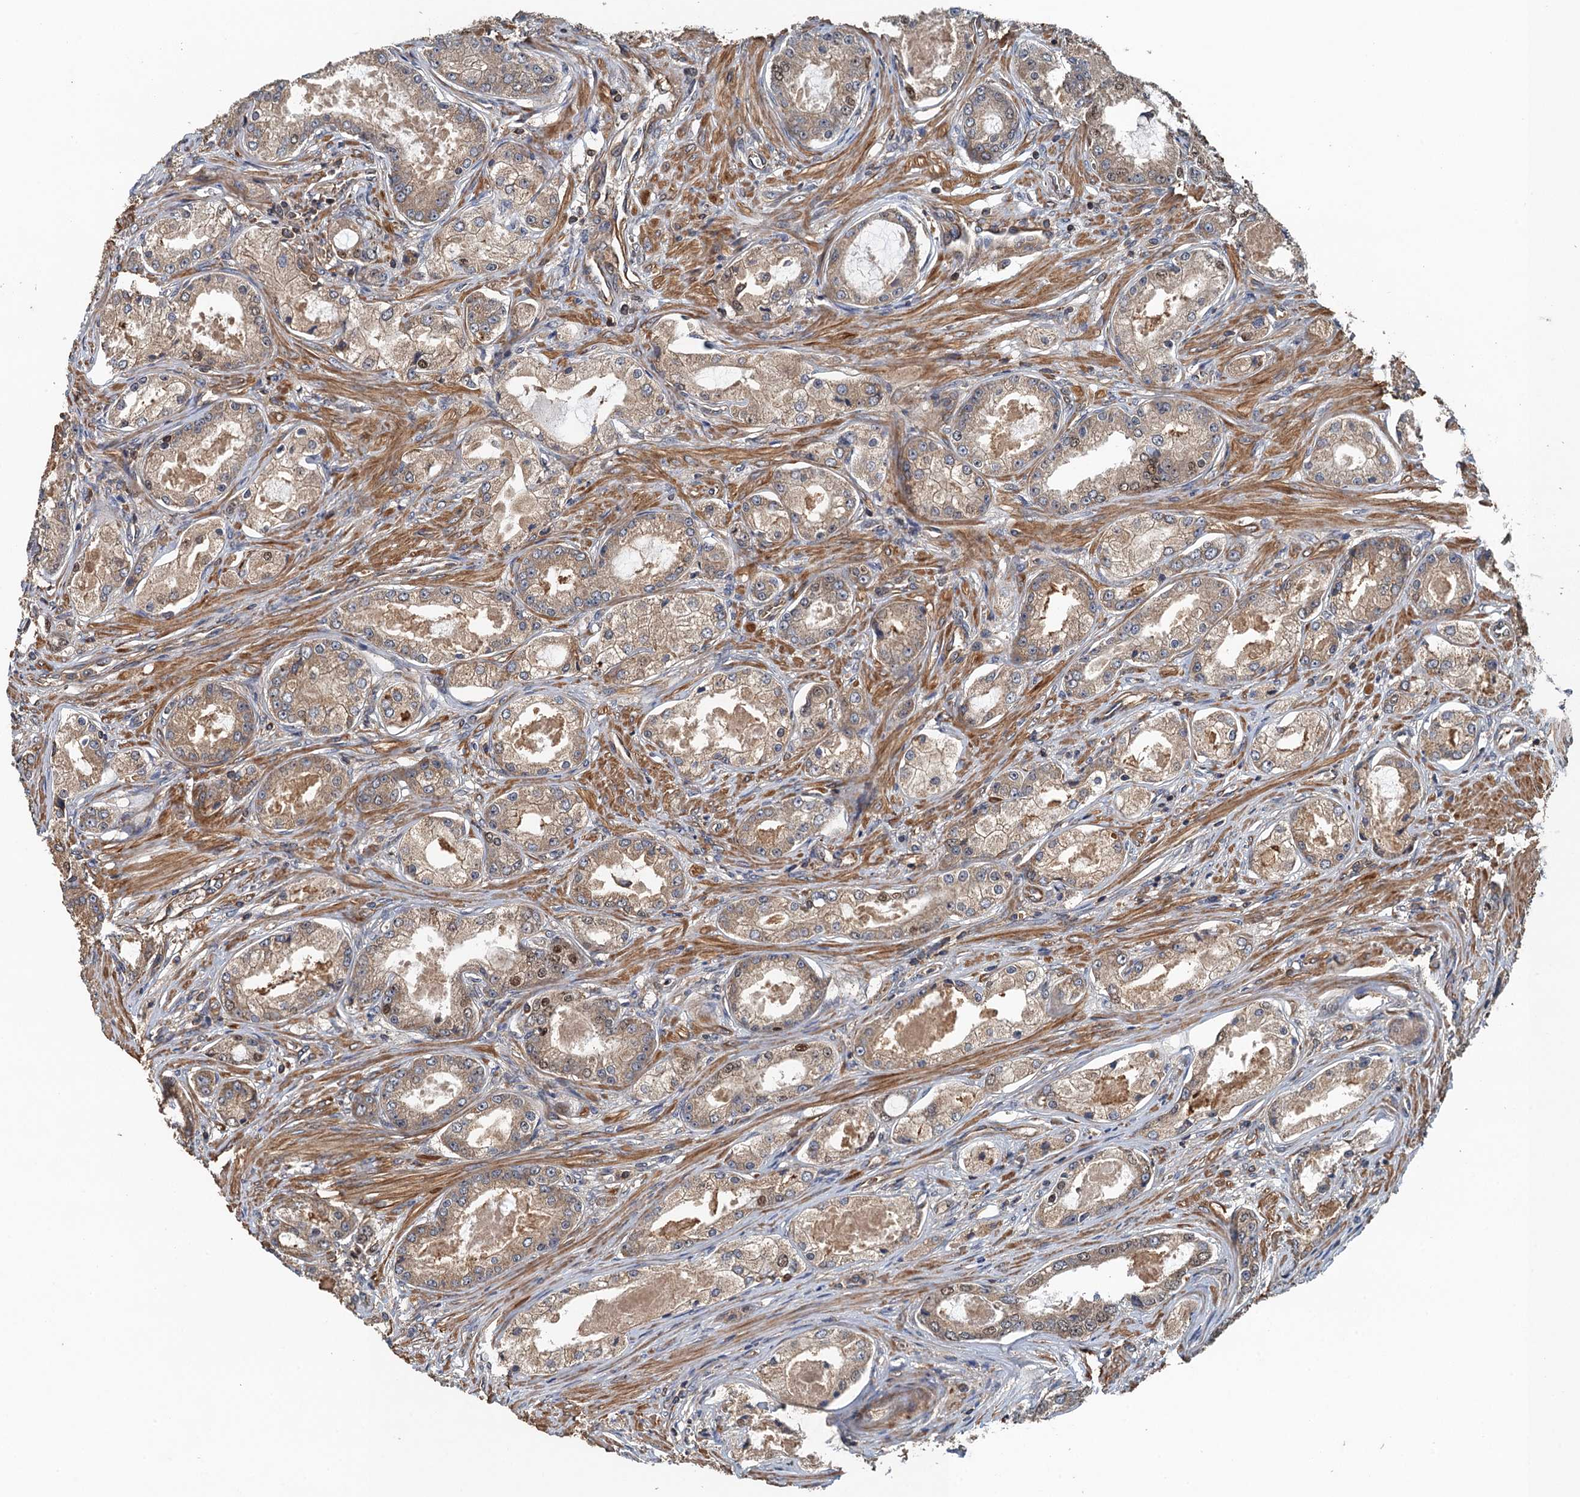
{"staining": {"intensity": "moderate", "quantity": ">75%", "location": "cytoplasmic/membranous"}, "tissue": "prostate cancer", "cell_type": "Tumor cells", "image_type": "cancer", "snomed": [{"axis": "morphology", "description": "Adenocarcinoma, Low grade"}, {"axis": "topography", "description": "Prostate"}], "caption": "Prostate adenocarcinoma (low-grade) tissue shows moderate cytoplasmic/membranous staining in approximately >75% of tumor cells (DAB (3,3'-diaminobenzidine) IHC, brown staining for protein, blue staining for nuclei).", "gene": "BORCS5", "patient": {"sex": "male", "age": 68}}